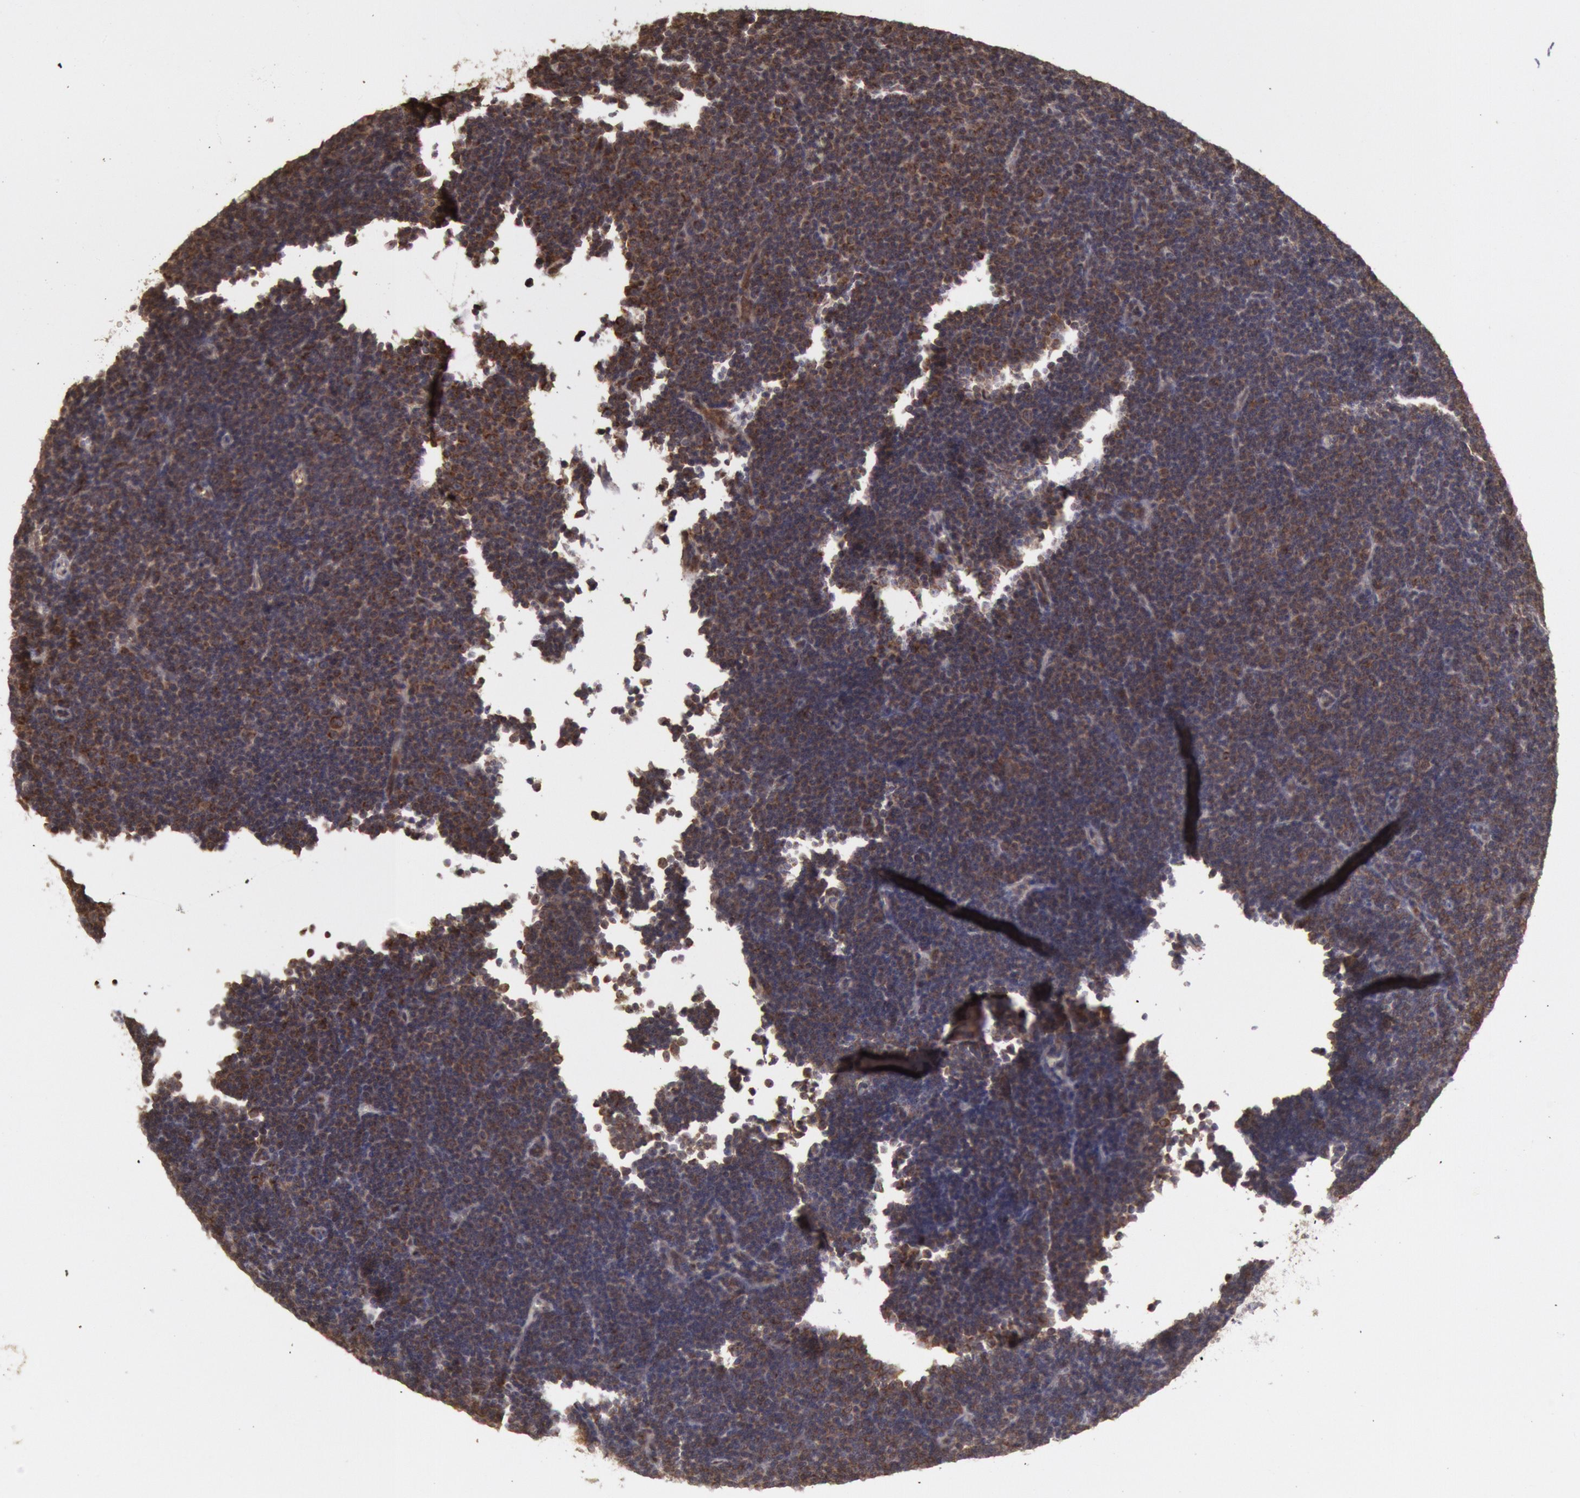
{"staining": {"intensity": "moderate", "quantity": "25%-75%", "location": "cytoplasmic/membranous"}, "tissue": "lymphoma", "cell_type": "Tumor cells", "image_type": "cancer", "snomed": [{"axis": "morphology", "description": "Malignant lymphoma, non-Hodgkin's type, Low grade"}, {"axis": "topography", "description": "Lymph node"}], "caption": "Low-grade malignant lymphoma, non-Hodgkin's type was stained to show a protein in brown. There is medium levels of moderate cytoplasmic/membranous expression in approximately 25%-75% of tumor cells. (IHC, brightfield microscopy, high magnification).", "gene": "STX17", "patient": {"sex": "male", "age": 57}}